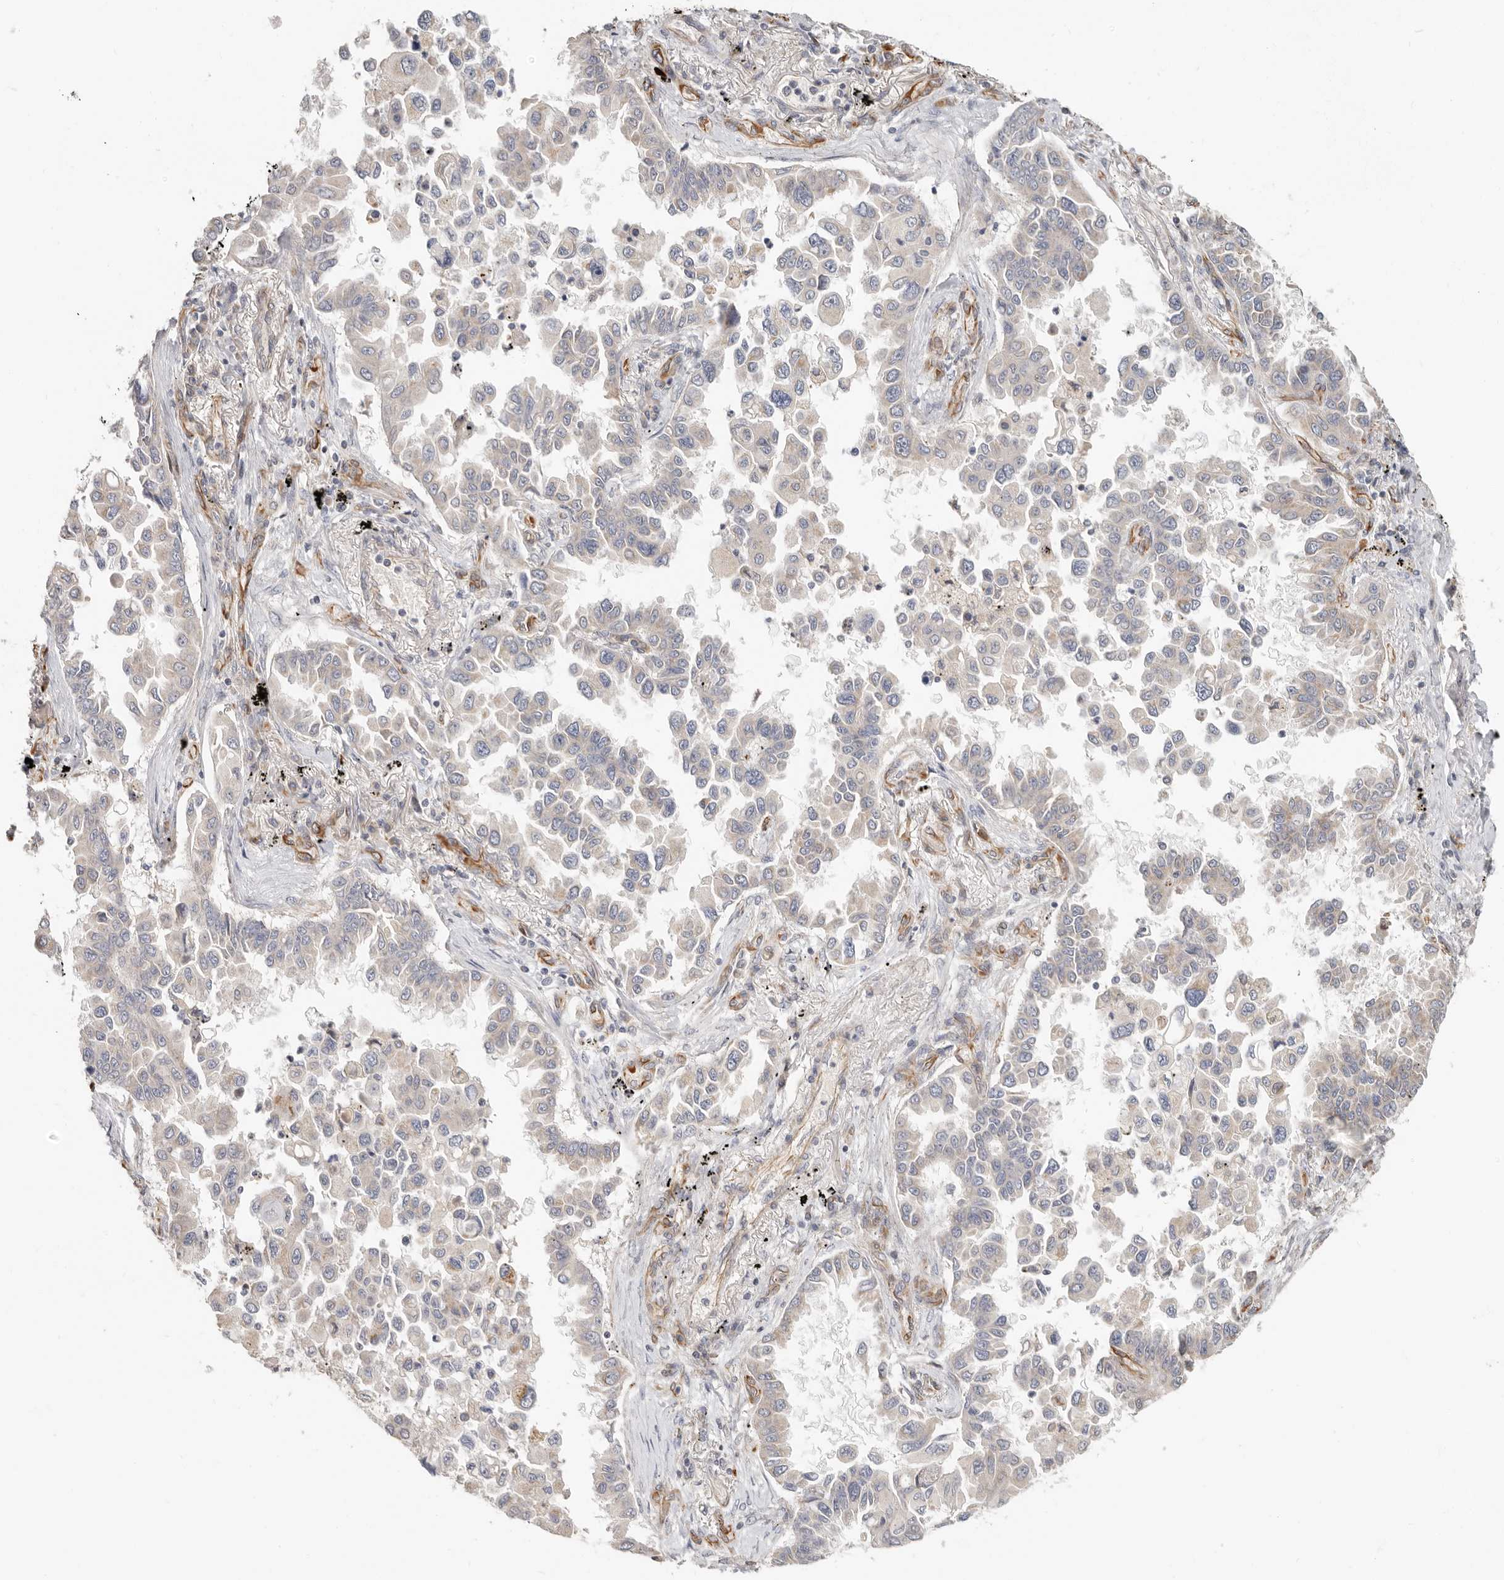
{"staining": {"intensity": "negative", "quantity": "none", "location": "none"}, "tissue": "lung cancer", "cell_type": "Tumor cells", "image_type": "cancer", "snomed": [{"axis": "morphology", "description": "Adenocarcinoma, NOS"}, {"axis": "topography", "description": "Lung"}], "caption": "Protein analysis of lung cancer exhibits no significant expression in tumor cells.", "gene": "SPRING1", "patient": {"sex": "female", "age": 67}}